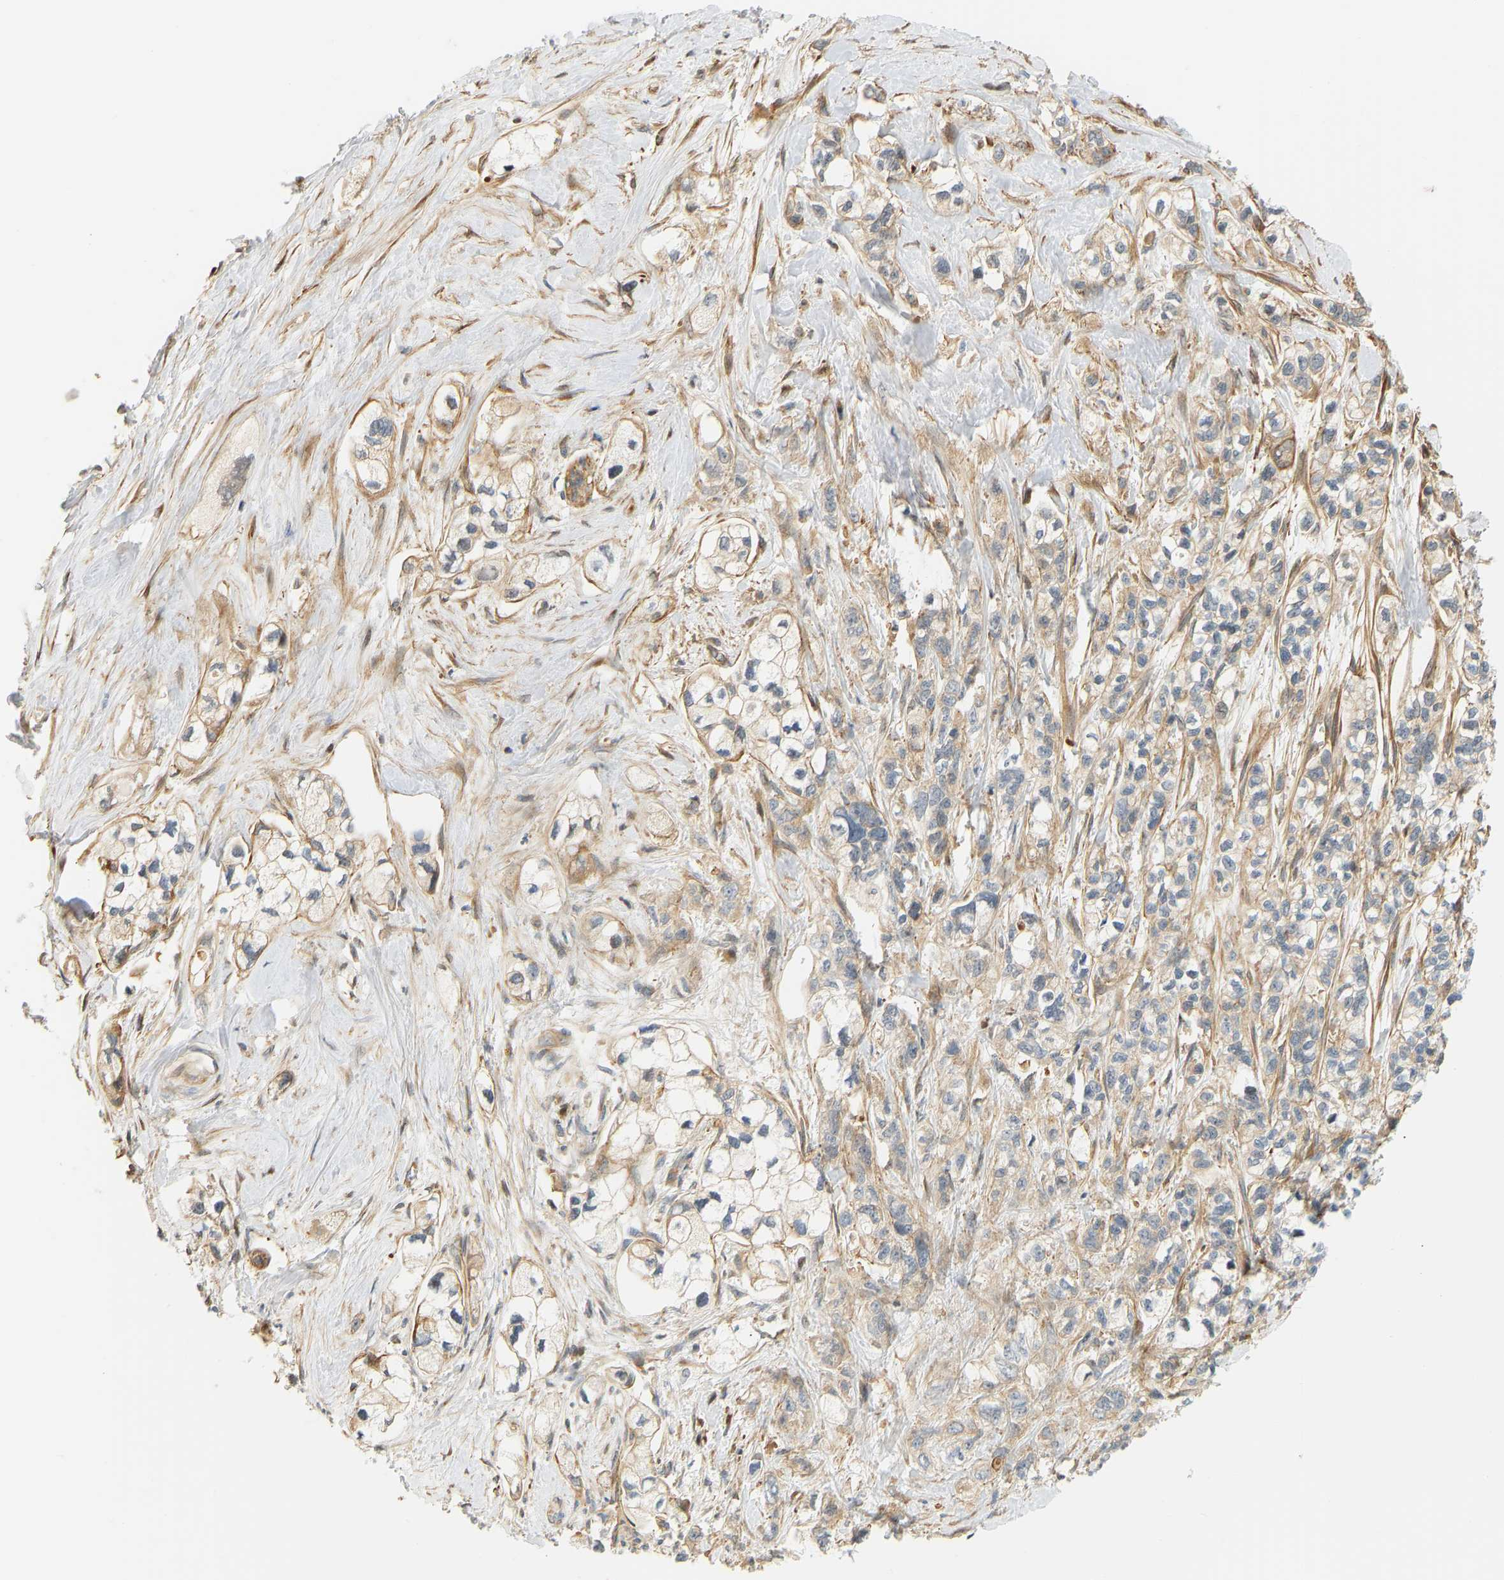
{"staining": {"intensity": "moderate", "quantity": "<25%", "location": "cytoplasmic/membranous"}, "tissue": "pancreatic cancer", "cell_type": "Tumor cells", "image_type": "cancer", "snomed": [{"axis": "morphology", "description": "Adenocarcinoma, NOS"}, {"axis": "topography", "description": "Pancreas"}], "caption": "Protein positivity by immunohistochemistry (IHC) displays moderate cytoplasmic/membranous expression in approximately <25% of tumor cells in pancreatic cancer (adenocarcinoma).", "gene": "CEP57", "patient": {"sex": "male", "age": 74}}